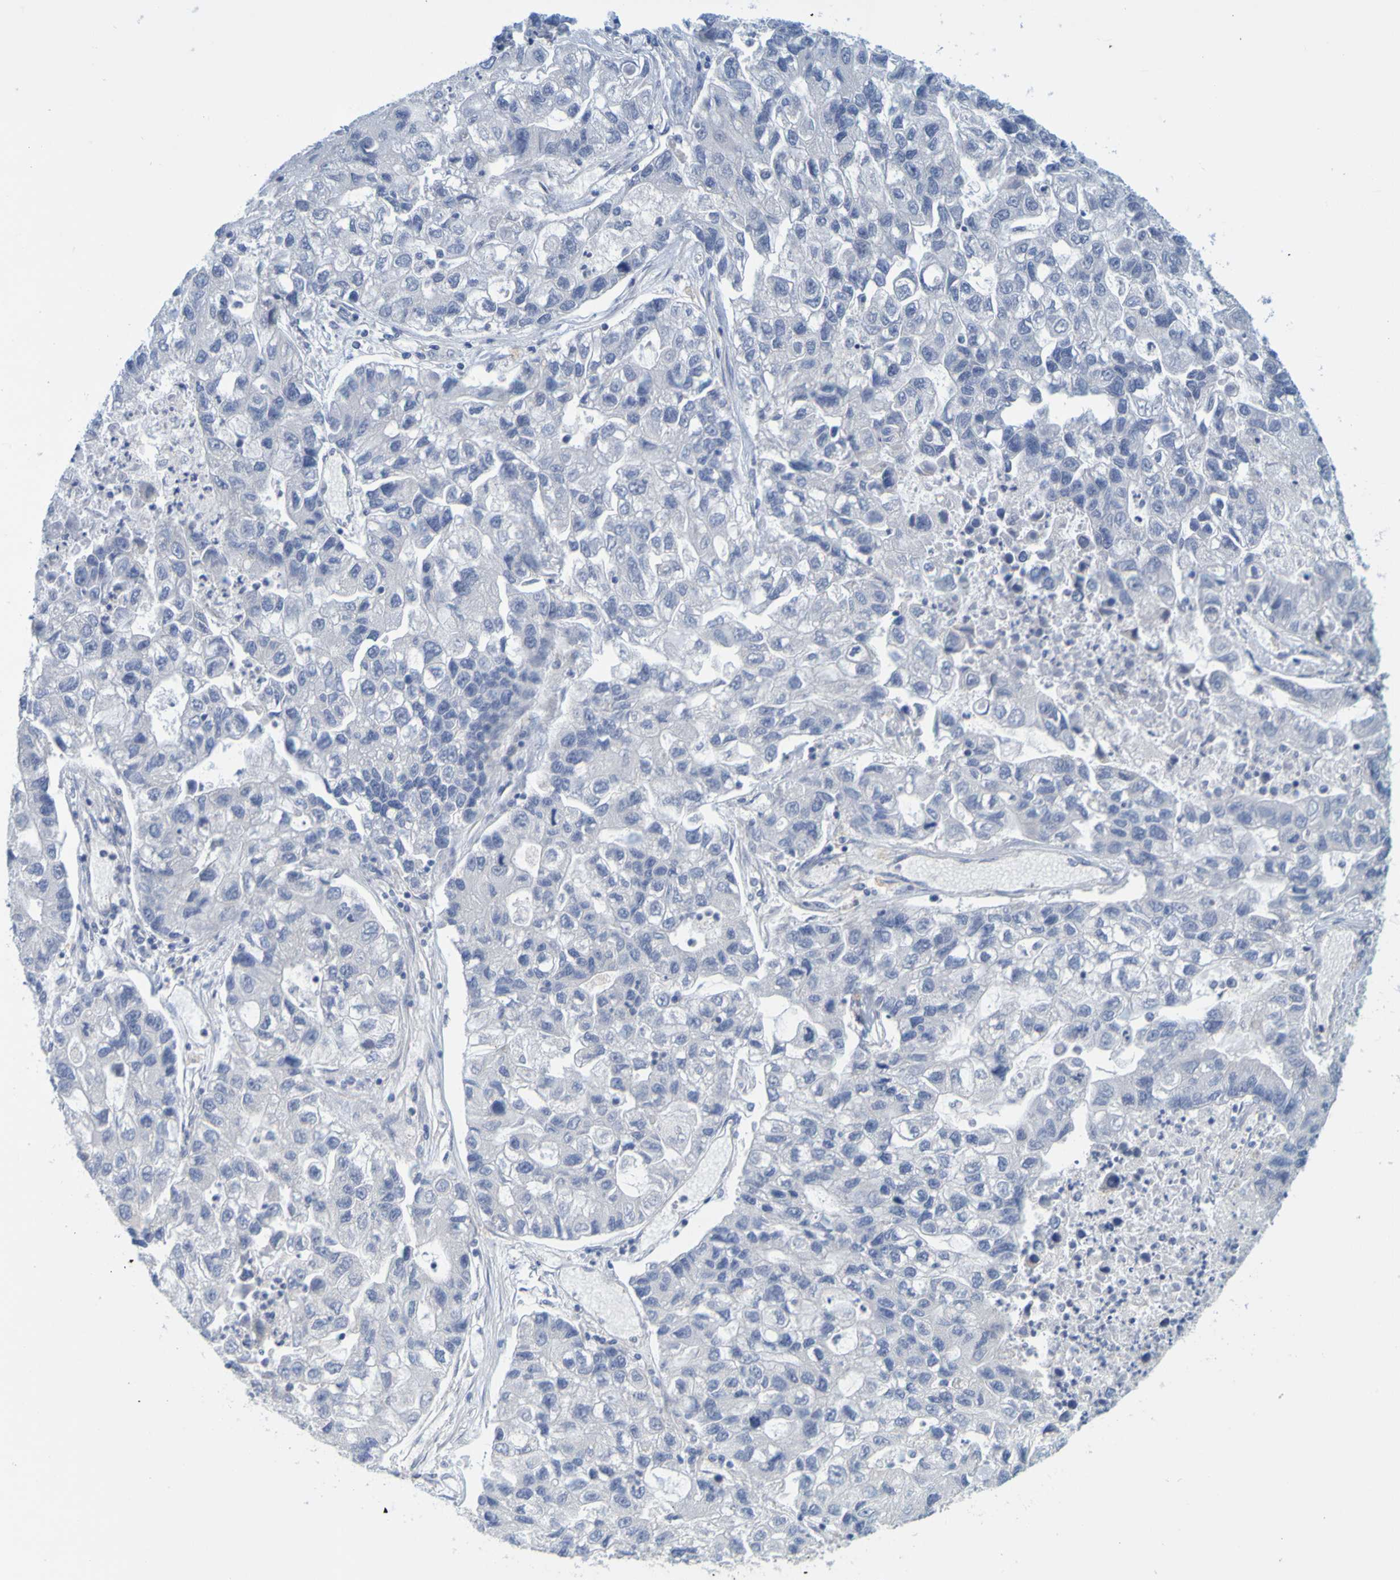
{"staining": {"intensity": "negative", "quantity": "none", "location": "none"}, "tissue": "lung cancer", "cell_type": "Tumor cells", "image_type": "cancer", "snomed": [{"axis": "morphology", "description": "Adenocarcinoma, NOS"}, {"axis": "topography", "description": "Lung"}], "caption": "Lung cancer (adenocarcinoma) was stained to show a protein in brown. There is no significant expression in tumor cells.", "gene": "ENDOU", "patient": {"sex": "female", "age": 51}}